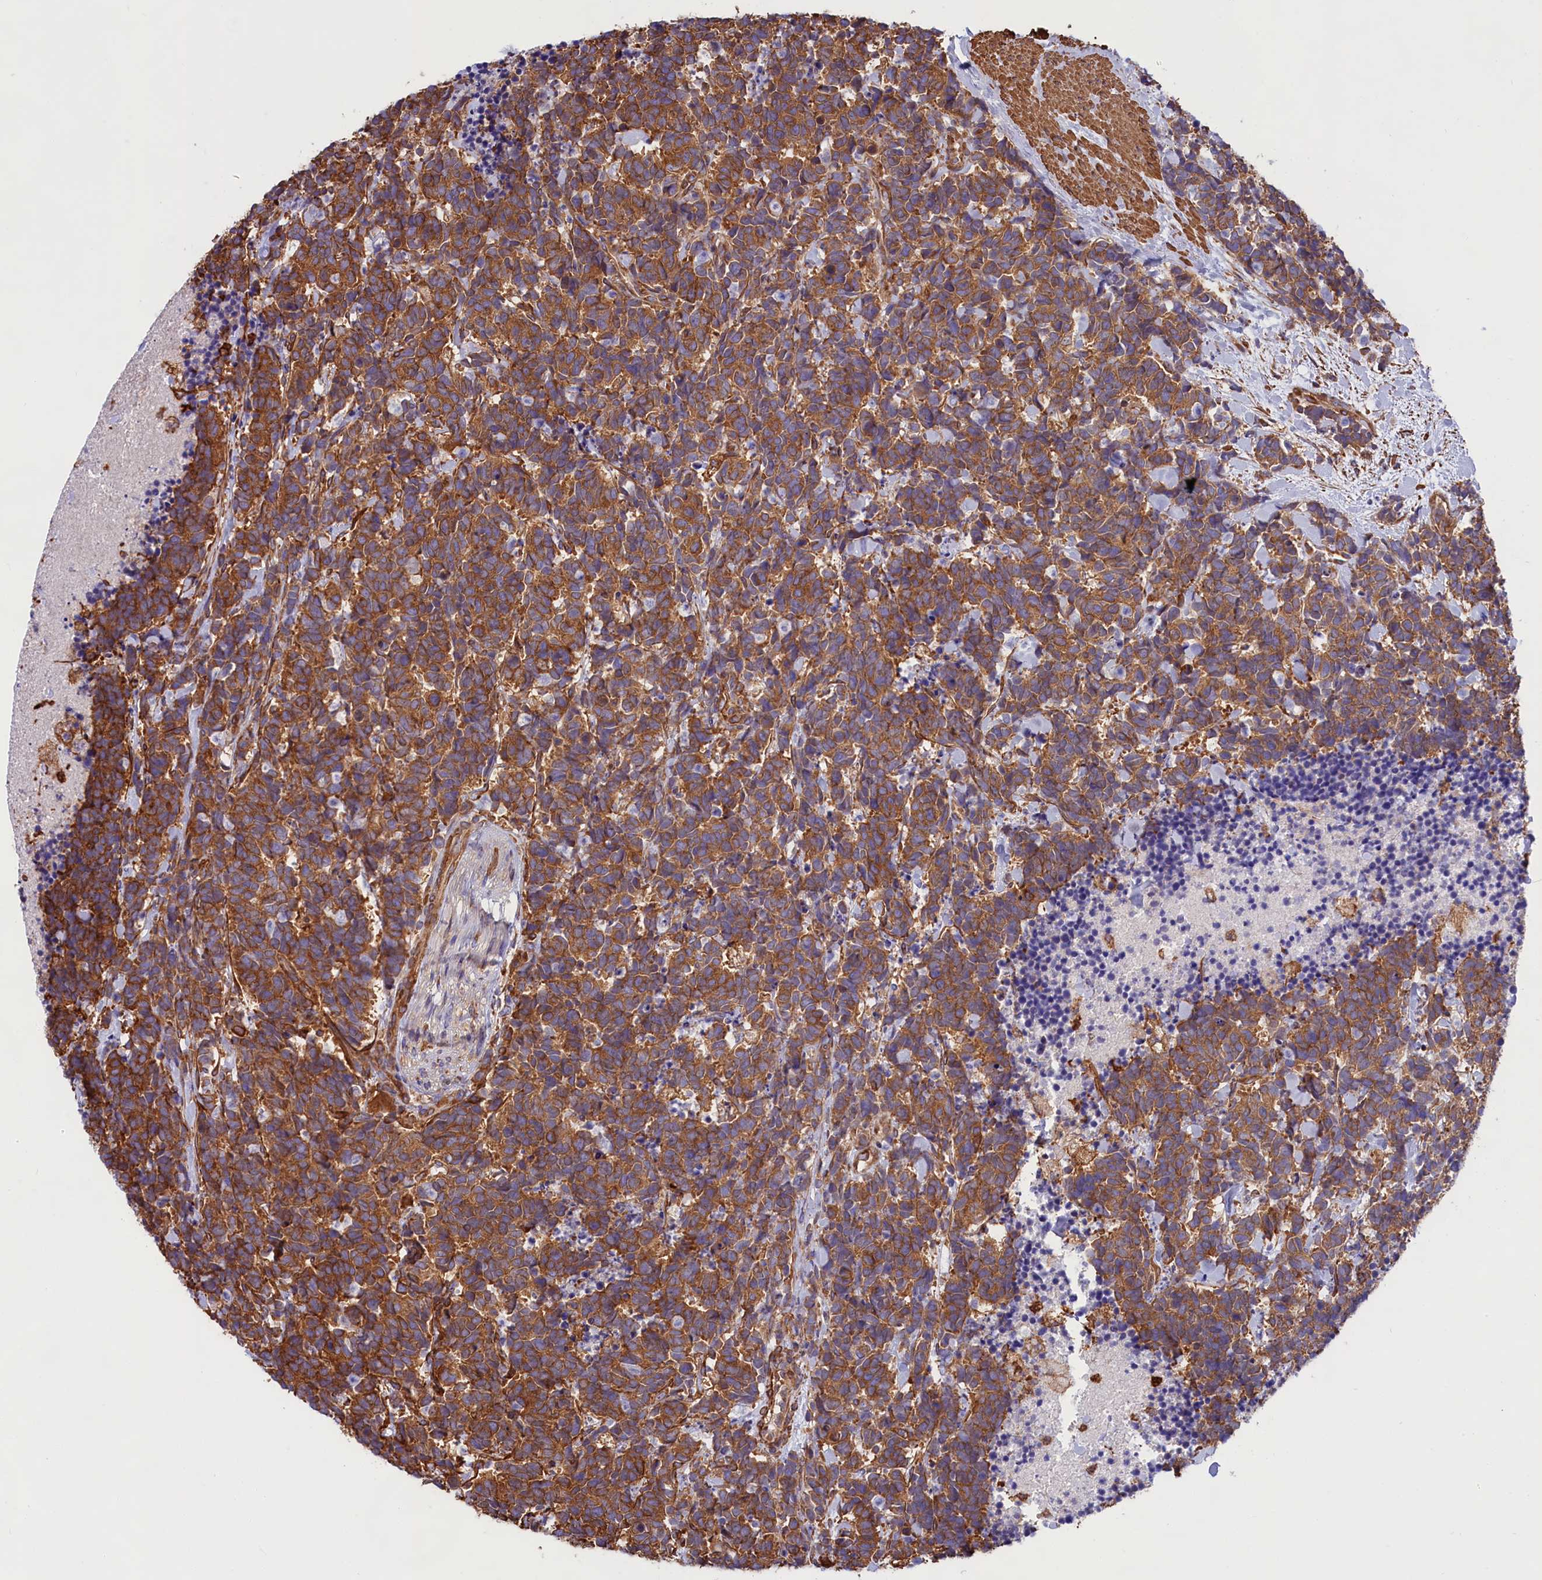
{"staining": {"intensity": "moderate", "quantity": ">75%", "location": "cytoplasmic/membranous"}, "tissue": "carcinoid", "cell_type": "Tumor cells", "image_type": "cancer", "snomed": [{"axis": "morphology", "description": "Carcinoma, NOS"}, {"axis": "morphology", "description": "Carcinoid, malignant, NOS"}, {"axis": "topography", "description": "Prostate"}], "caption": "Carcinoma tissue demonstrates moderate cytoplasmic/membranous positivity in approximately >75% of tumor cells (brown staining indicates protein expression, while blue staining denotes nuclei).", "gene": "GYS1", "patient": {"sex": "male", "age": 57}}